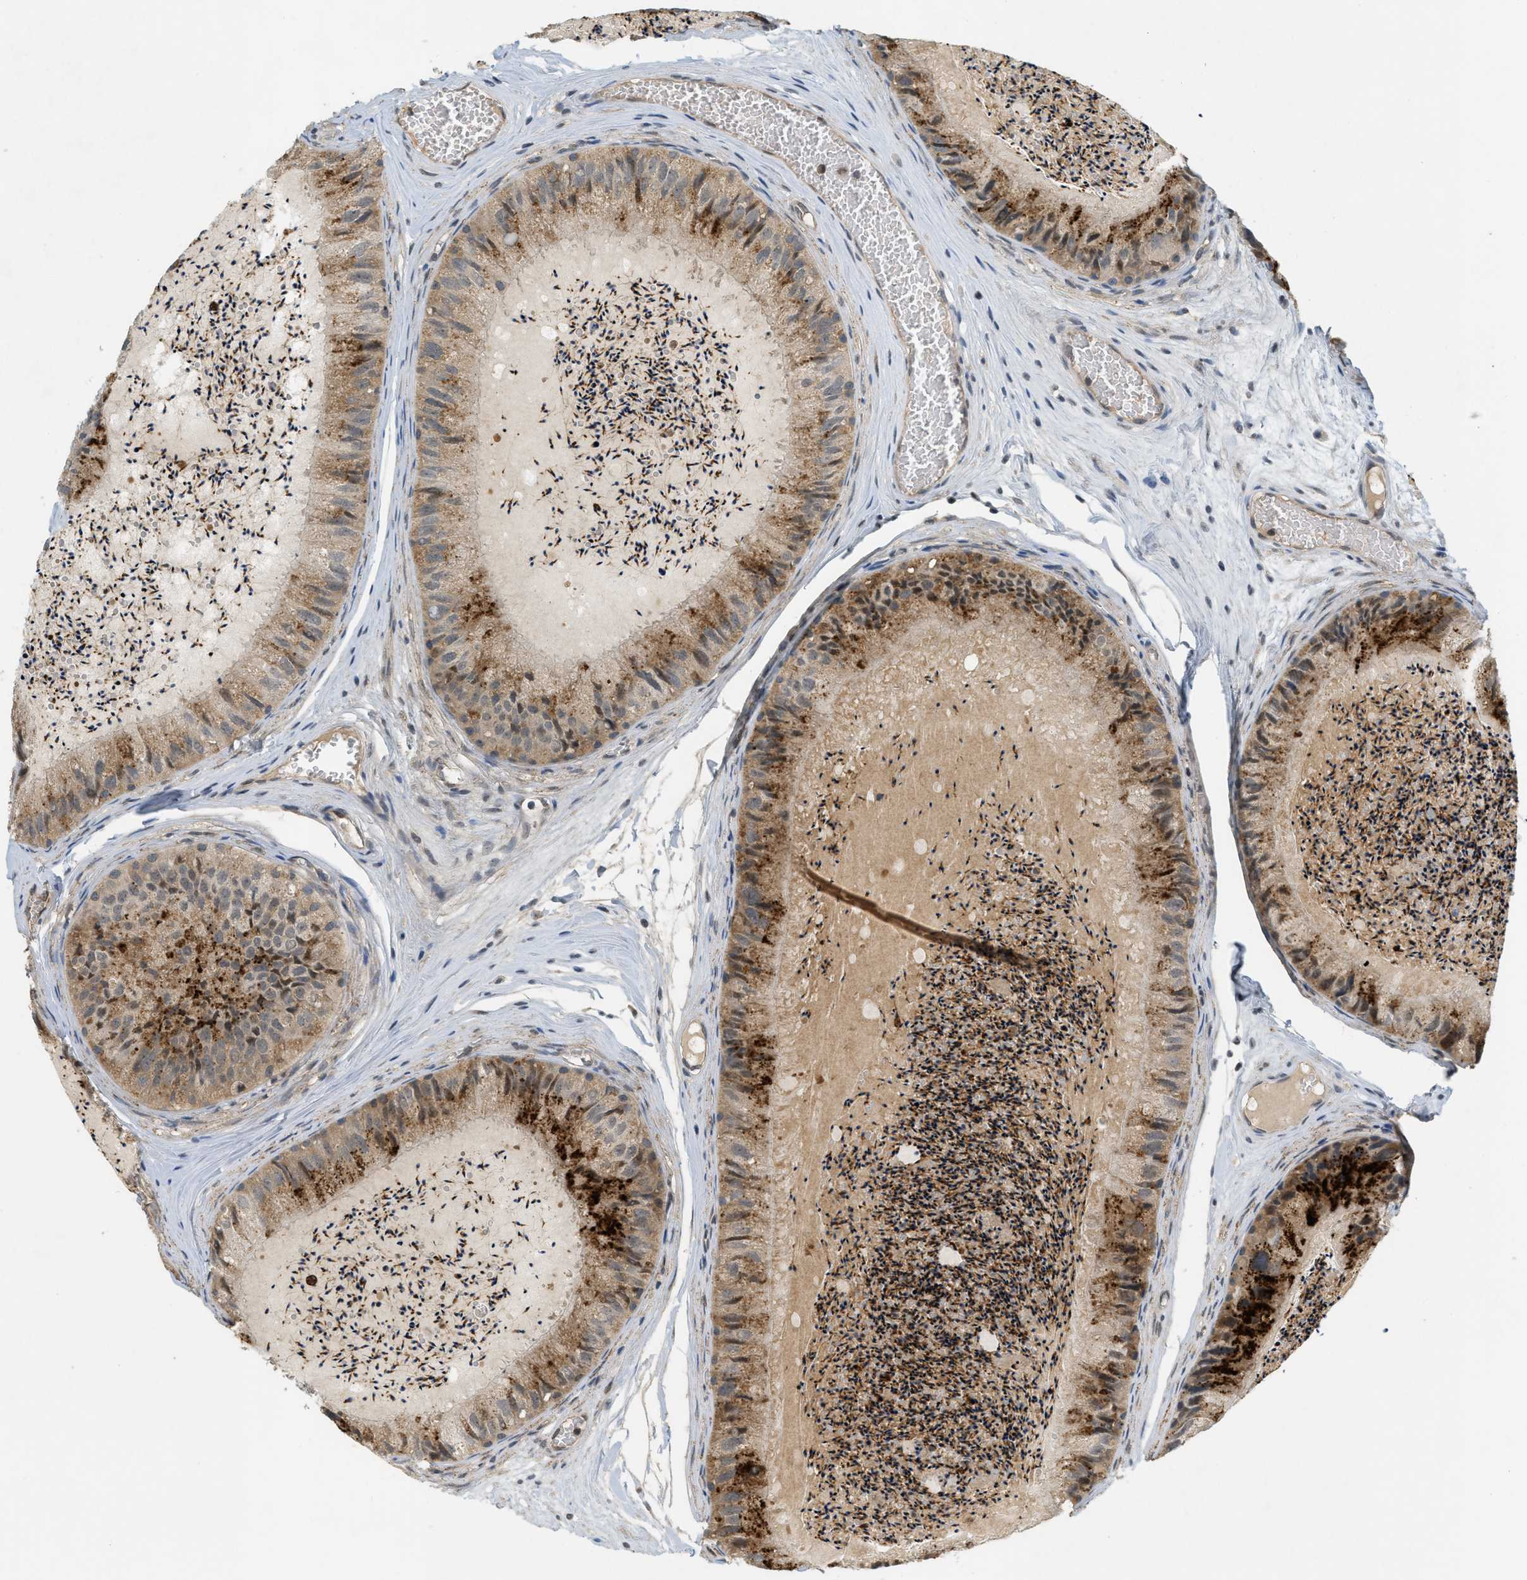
{"staining": {"intensity": "strong", "quantity": "25%-75%", "location": "cytoplasmic/membranous"}, "tissue": "epididymis", "cell_type": "Glandular cells", "image_type": "normal", "snomed": [{"axis": "morphology", "description": "Normal tissue, NOS"}, {"axis": "topography", "description": "Epididymis"}], "caption": "Protein expression analysis of normal epididymis reveals strong cytoplasmic/membranous positivity in about 25%-75% of glandular cells. Using DAB (3,3'-diaminobenzidine) (brown) and hematoxylin (blue) stains, captured at high magnification using brightfield microscopy.", "gene": "PRKD1", "patient": {"sex": "male", "age": 31}}